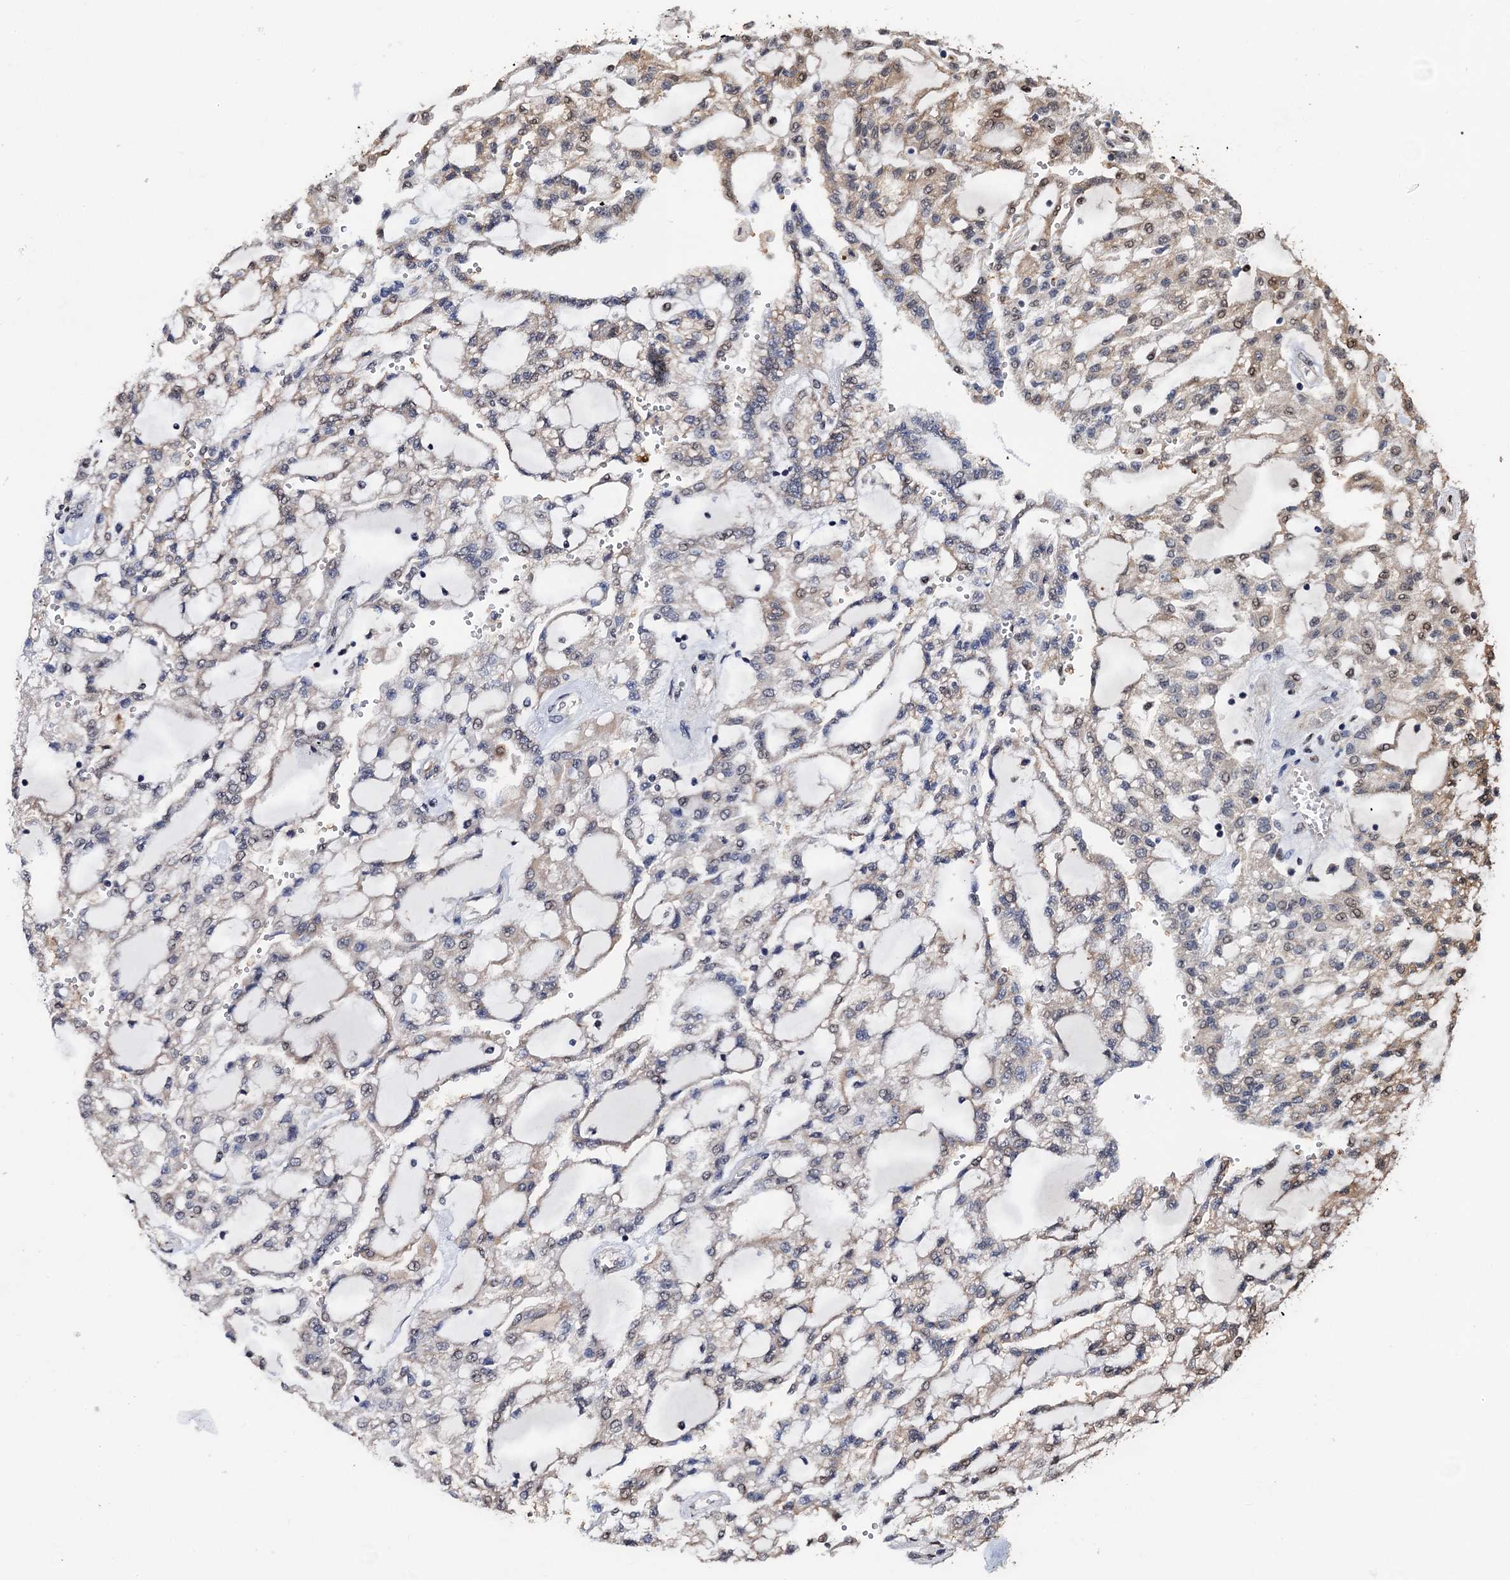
{"staining": {"intensity": "weak", "quantity": "25%-75%", "location": "cytoplasmic/membranous"}, "tissue": "renal cancer", "cell_type": "Tumor cells", "image_type": "cancer", "snomed": [{"axis": "morphology", "description": "Adenocarcinoma, NOS"}, {"axis": "topography", "description": "Kidney"}], "caption": "Tumor cells display low levels of weak cytoplasmic/membranous staining in approximately 25%-75% of cells in renal cancer. The protein of interest is shown in brown color, while the nuclei are stained blue.", "gene": "PTCD3", "patient": {"sex": "male", "age": 63}}